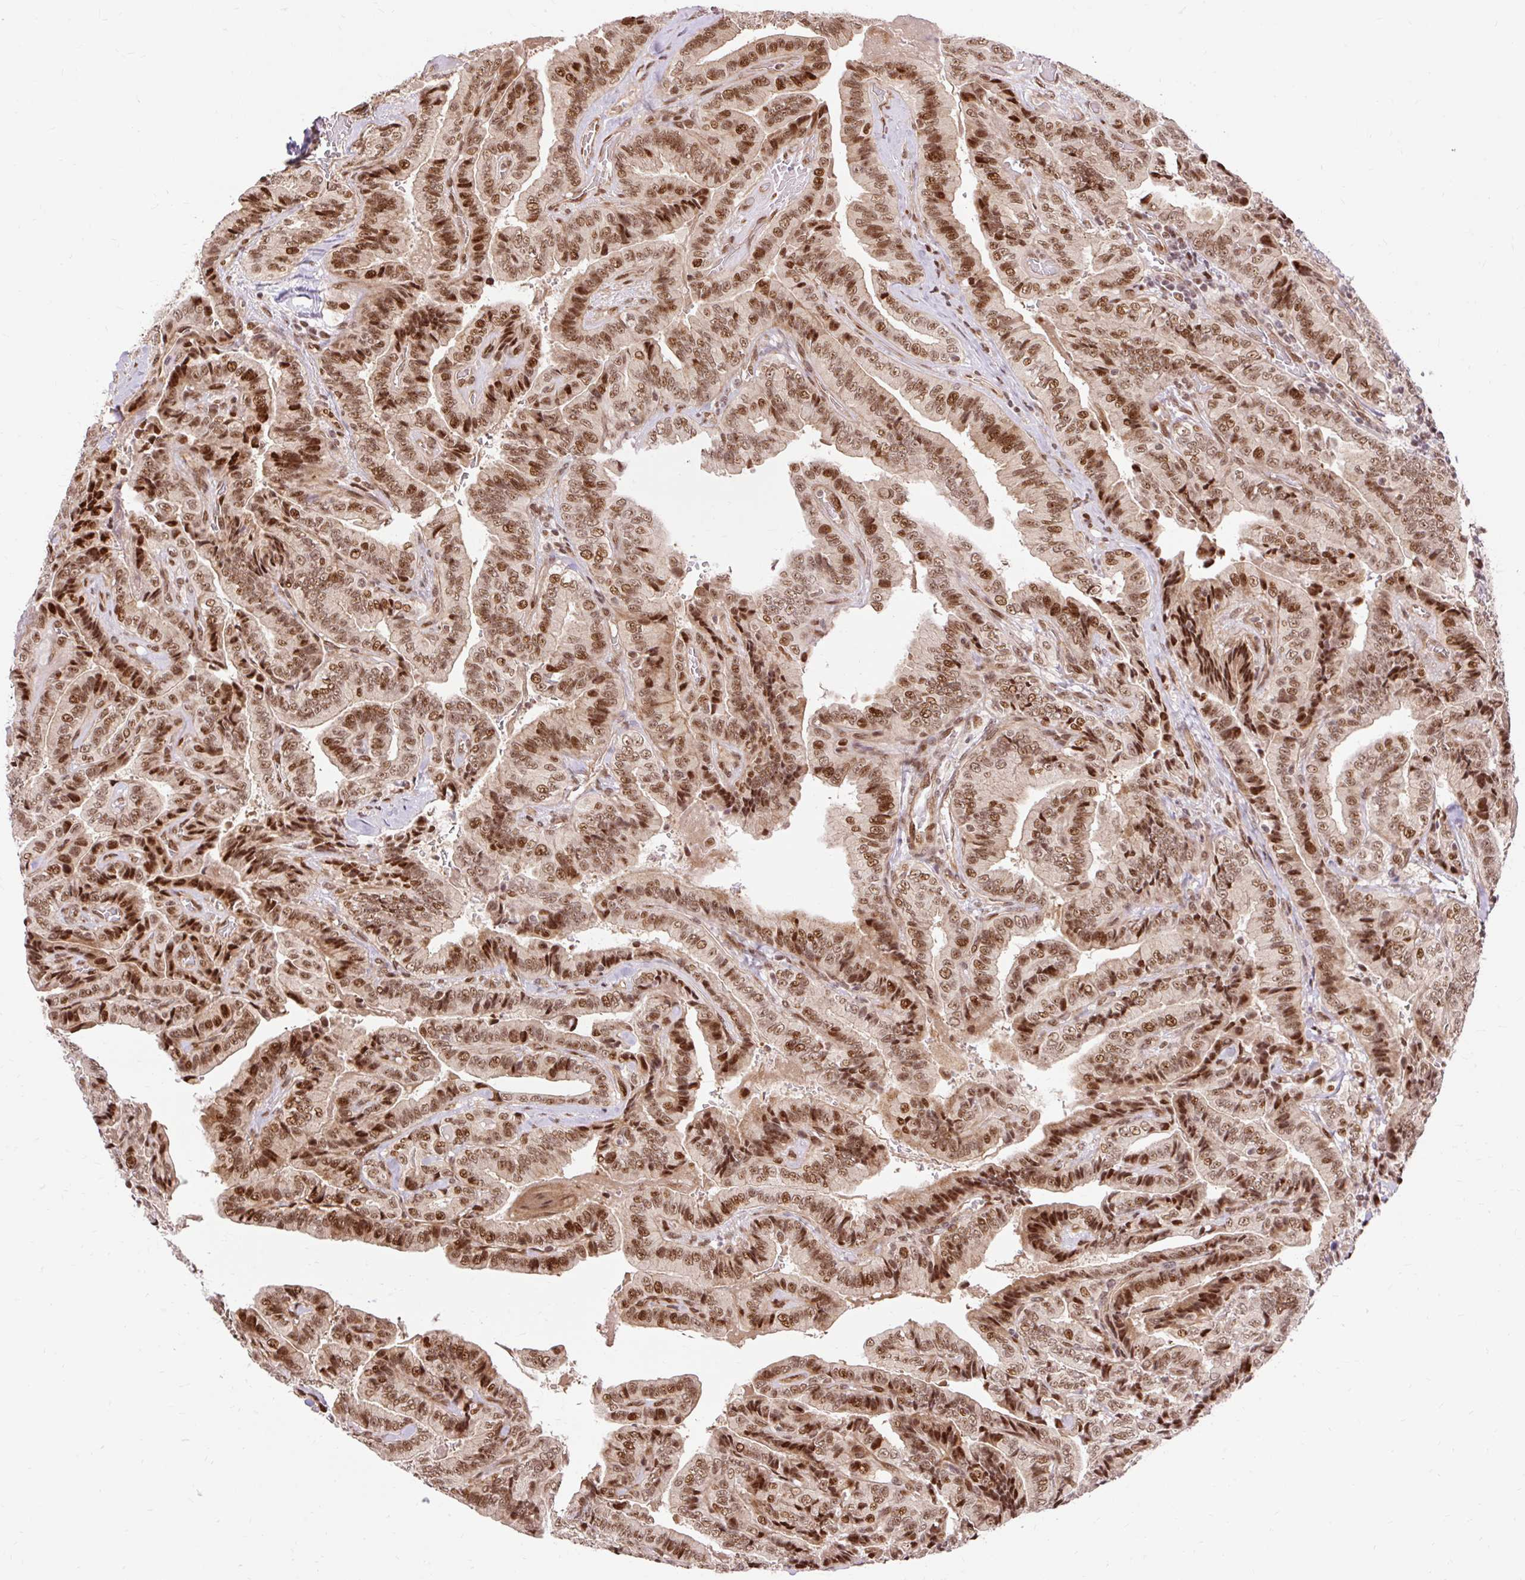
{"staining": {"intensity": "moderate", "quantity": ">75%", "location": "nuclear"}, "tissue": "thyroid cancer", "cell_type": "Tumor cells", "image_type": "cancer", "snomed": [{"axis": "morphology", "description": "Papillary adenocarcinoma, NOS"}, {"axis": "topography", "description": "Thyroid gland"}], "caption": "Immunohistochemistry (IHC) (DAB (3,3'-diaminobenzidine)) staining of human thyroid papillary adenocarcinoma exhibits moderate nuclear protein positivity in about >75% of tumor cells.", "gene": "MECOM", "patient": {"sex": "male", "age": 61}}